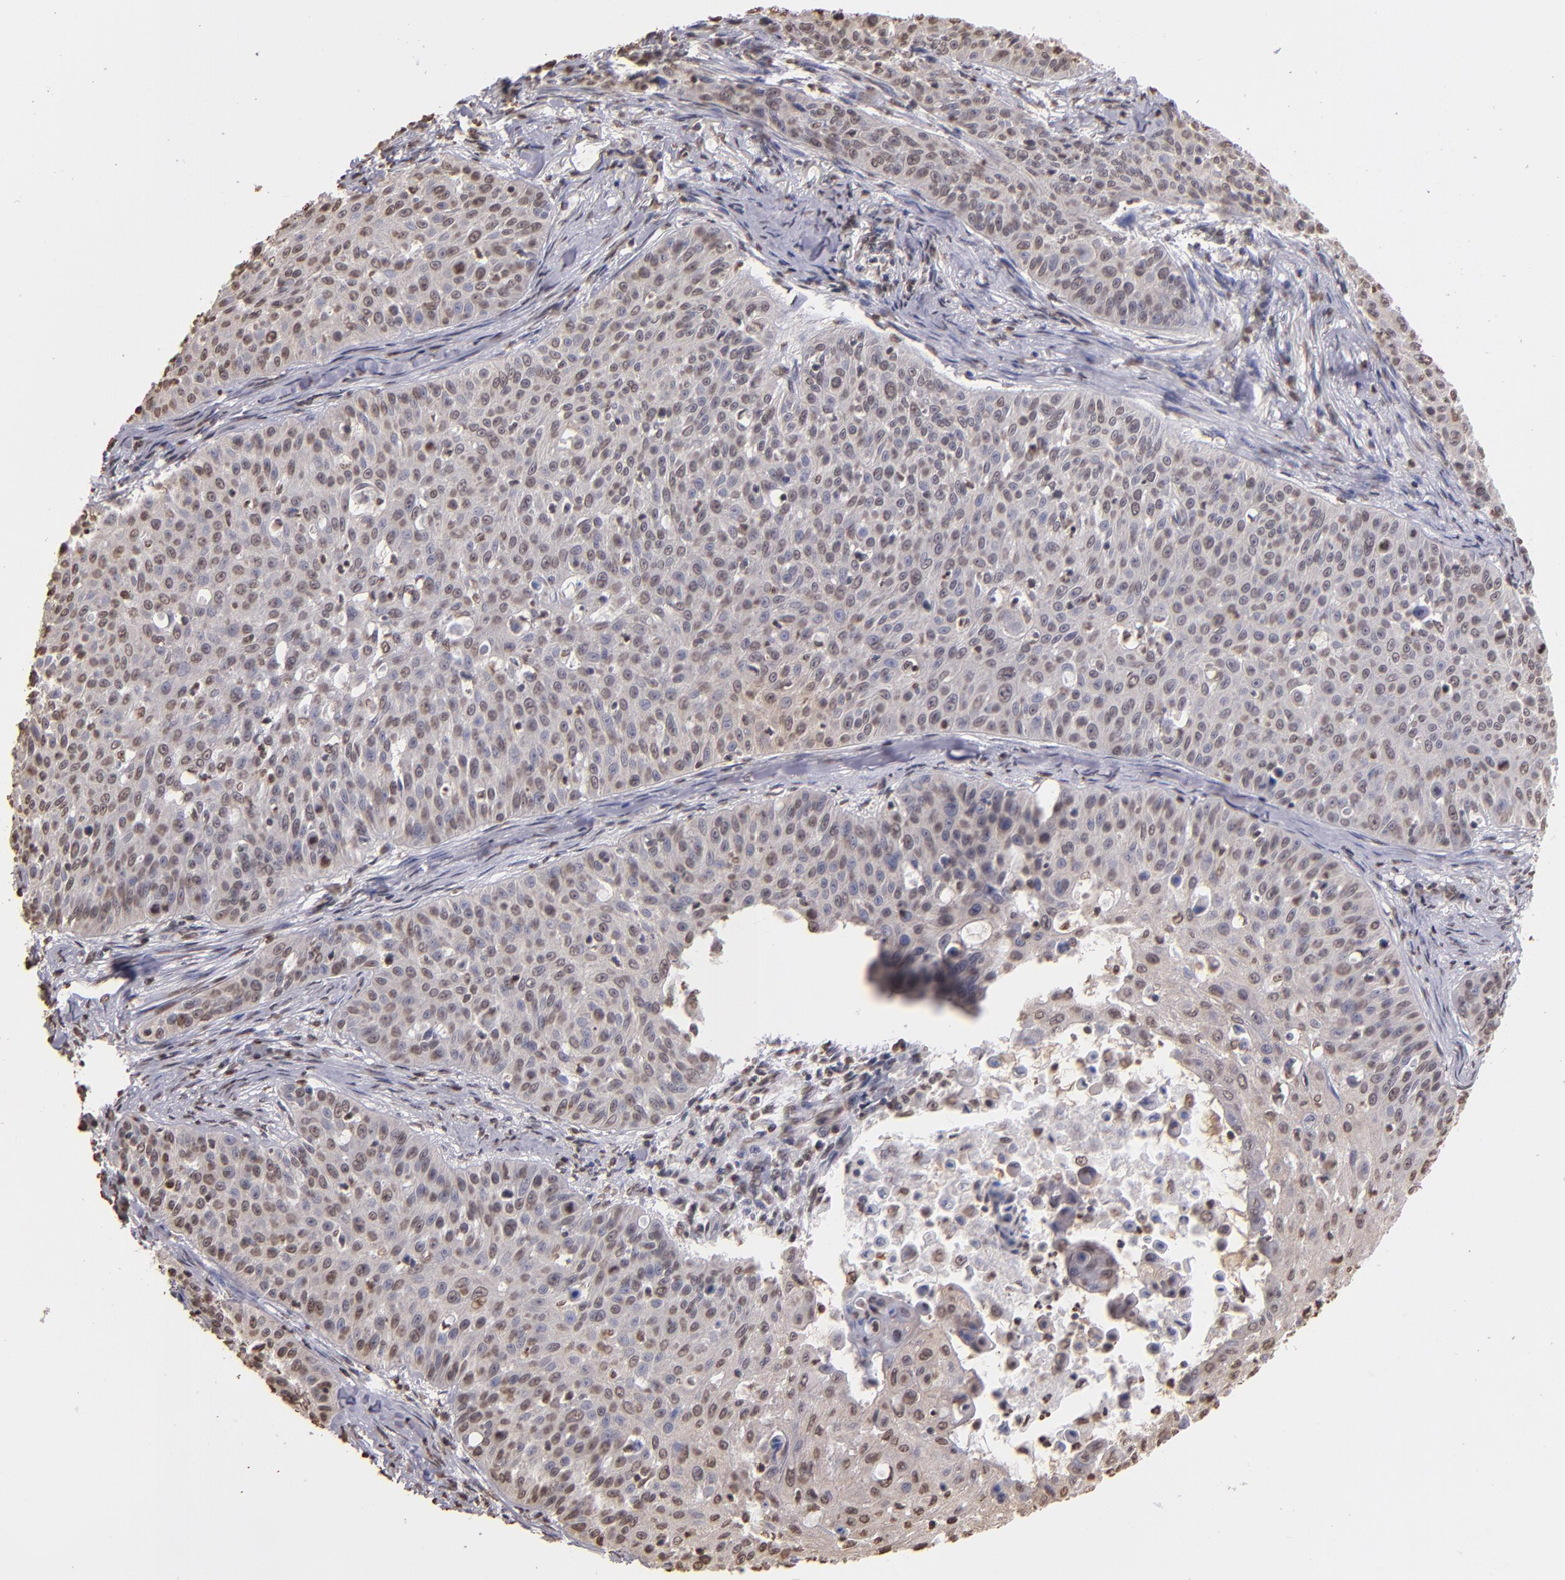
{"staining": {"intensity": "weak", "quantity": "<25%", "location": "nuclear"}, "tissue": "skin cancer", "cell_type": "Tumor cells", "image_type": "cancer", "snomed": [{"axis": "morphology", "description": "Squamous cell carcinoma, NOS"}, {"axis": "topography", "description": "Skin"}], "caption": "The IHC image has no significant staining in tumor cells of skin cancer tissue.", "gene": "LBX1", "patient": {"sex": "male", "age": 82}}